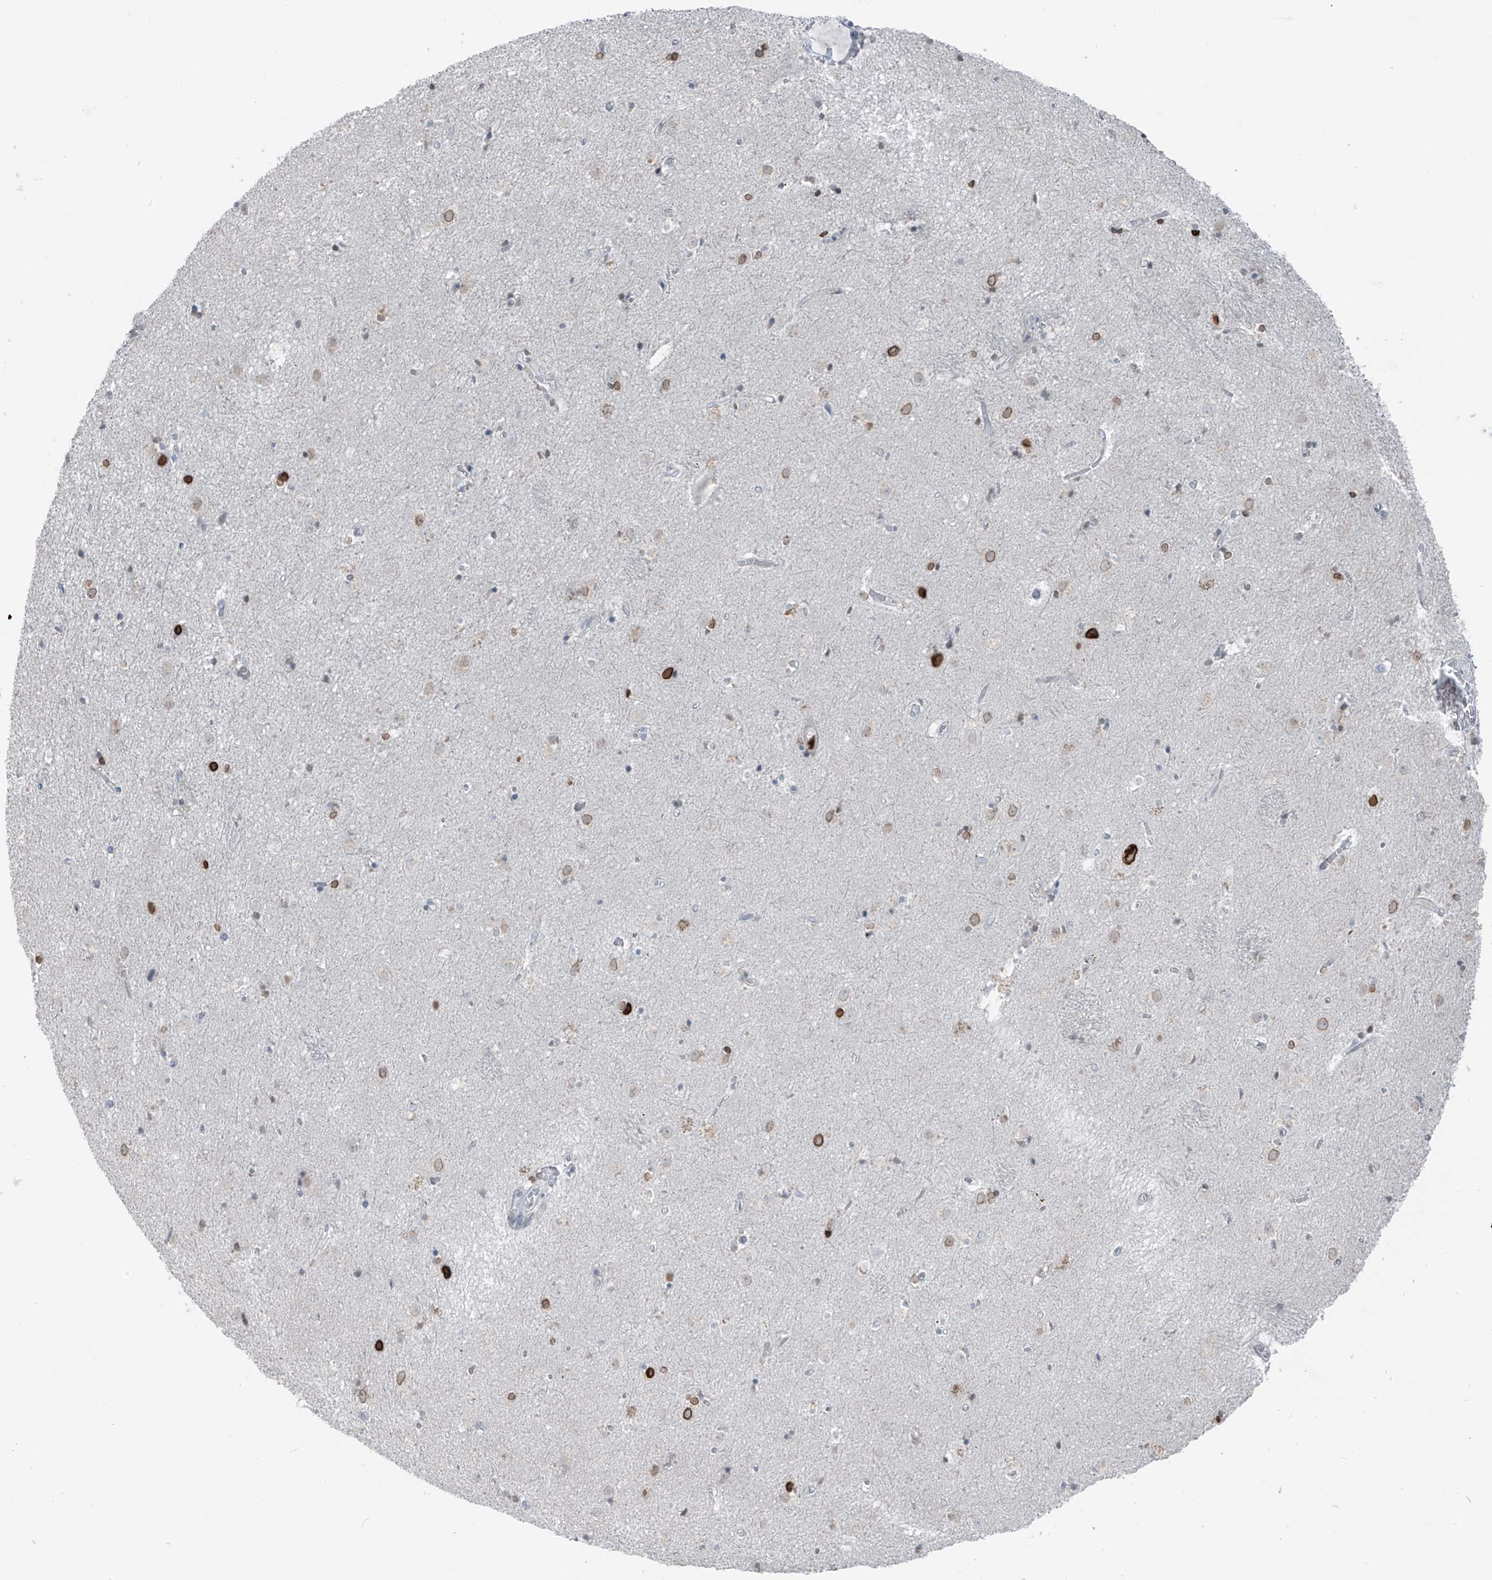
{"staining": {"intensity": "moderate", "quantity": "25%-75%", "location": "nuclear"}, "tissue": "caudate", "cell_type": "Glial cells", "image_type": "normal", "snomed": [{"axis": "morphology", "description": "Normal tissue, NOS"}, {"axis": "topography", "description": "Lateral ventricle wall"}], "caption": "The micrograph shows staining of benign caudate, revealing moderate nuclear protein positivity (brown color) within glial cells.", "gene": "PRDM6", "patient": {"sex": "male", "age": 70}}